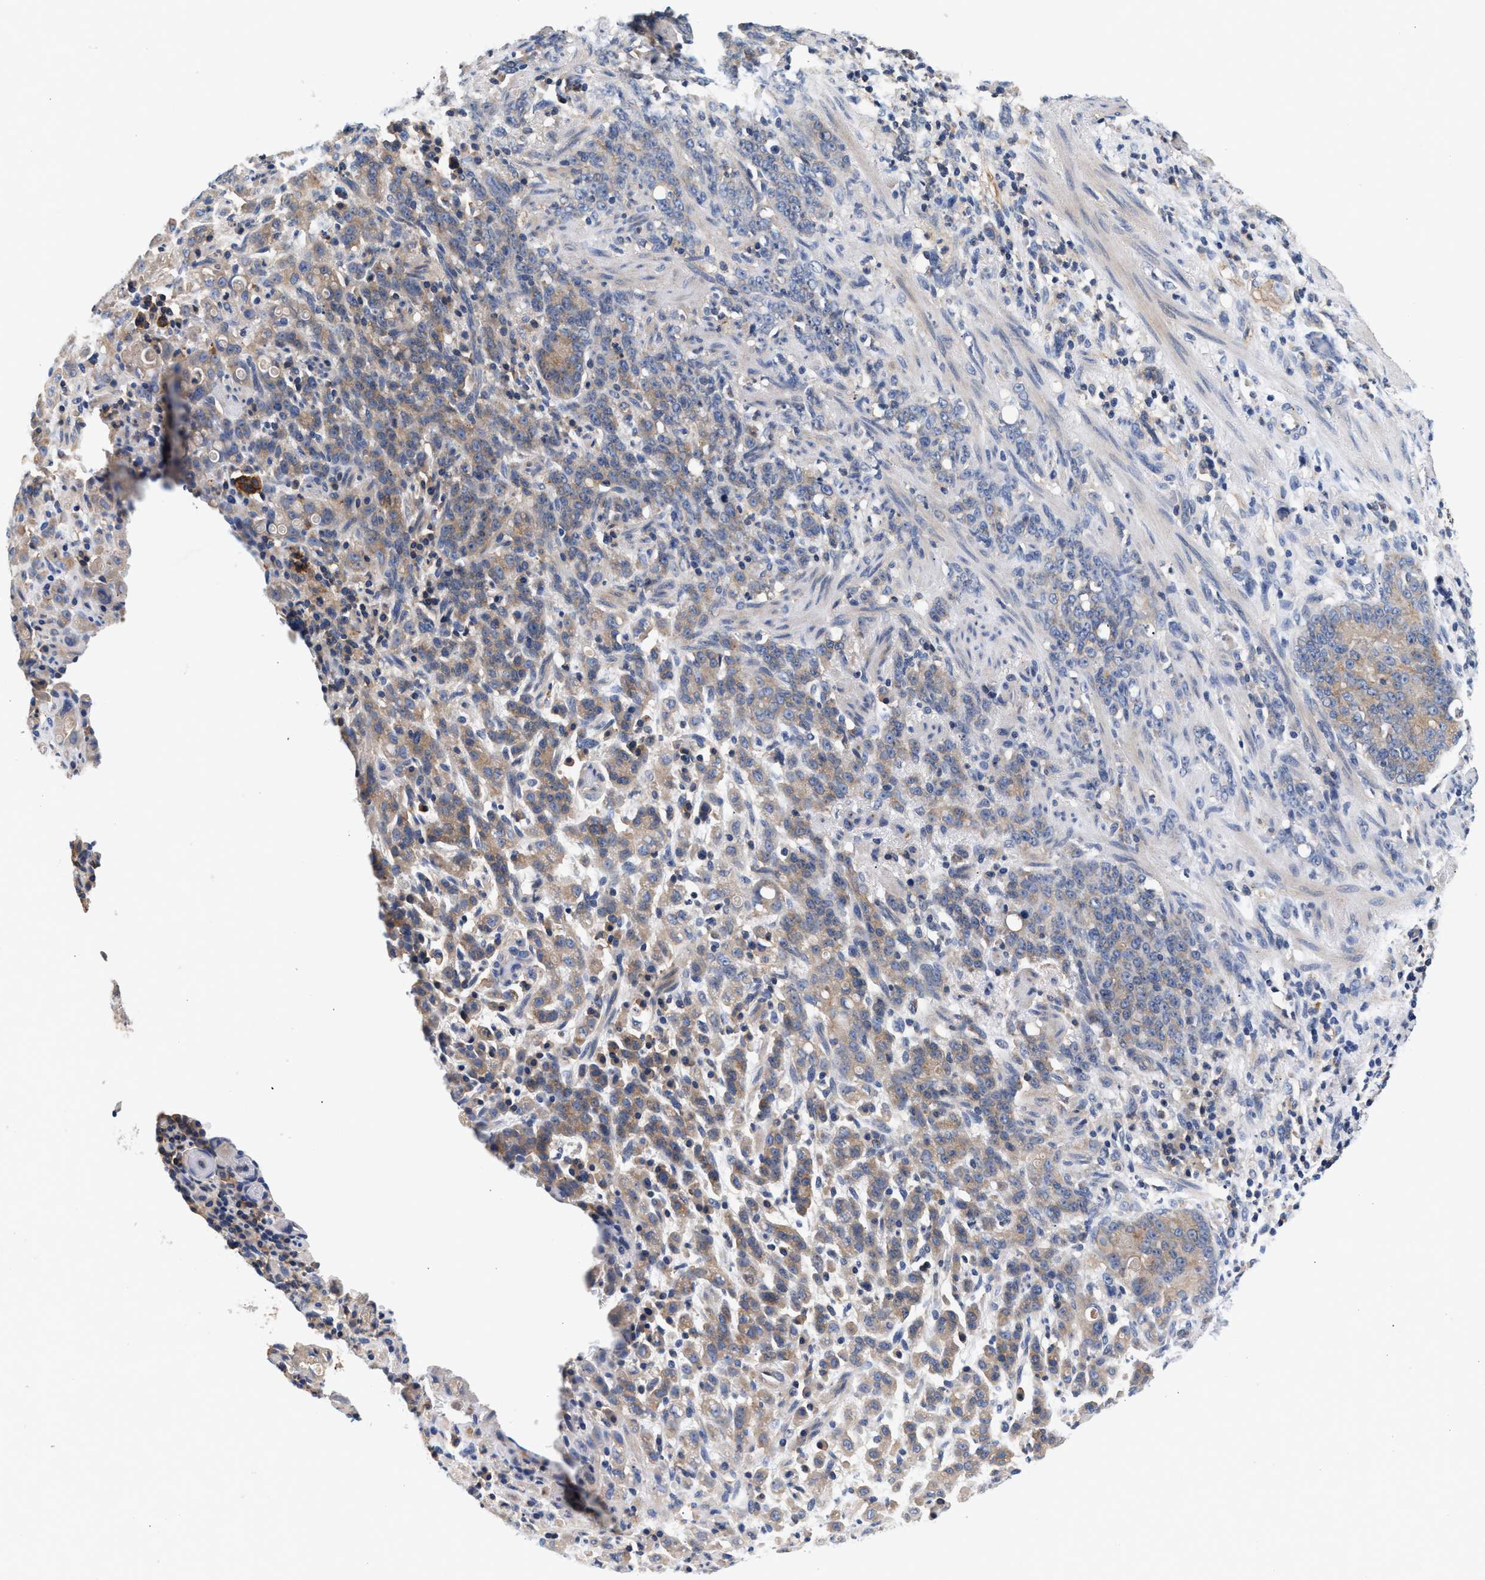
{"staining": {"intensity": "moderate", "quantity": ">75%", "location": "cytoplasmic/membranous"}, "tissue": "stomach cancer", "cell_type": "Tumor cells", "image_type": "cancer", "snomed": [{"axis": "morphology", "description": "Adenocarcinoma, NOS"}, {"axis": "topography", "description": "Stomach, lower"}], "caption": "Stomach cancer stained with immunohistochemistry (IHC) reveals moderate cytoplasmic/membranous staining in about >75% of tumor cells. The staining was performed using DAB (3,3'-diaminobenzidine) to visualize the protein expression in brown, while the nuclei were stained in blue with hematoxylin (Magnification: 20x).", "gene": "GNAI3", "patient": {"sex": "male", "age": 88}}